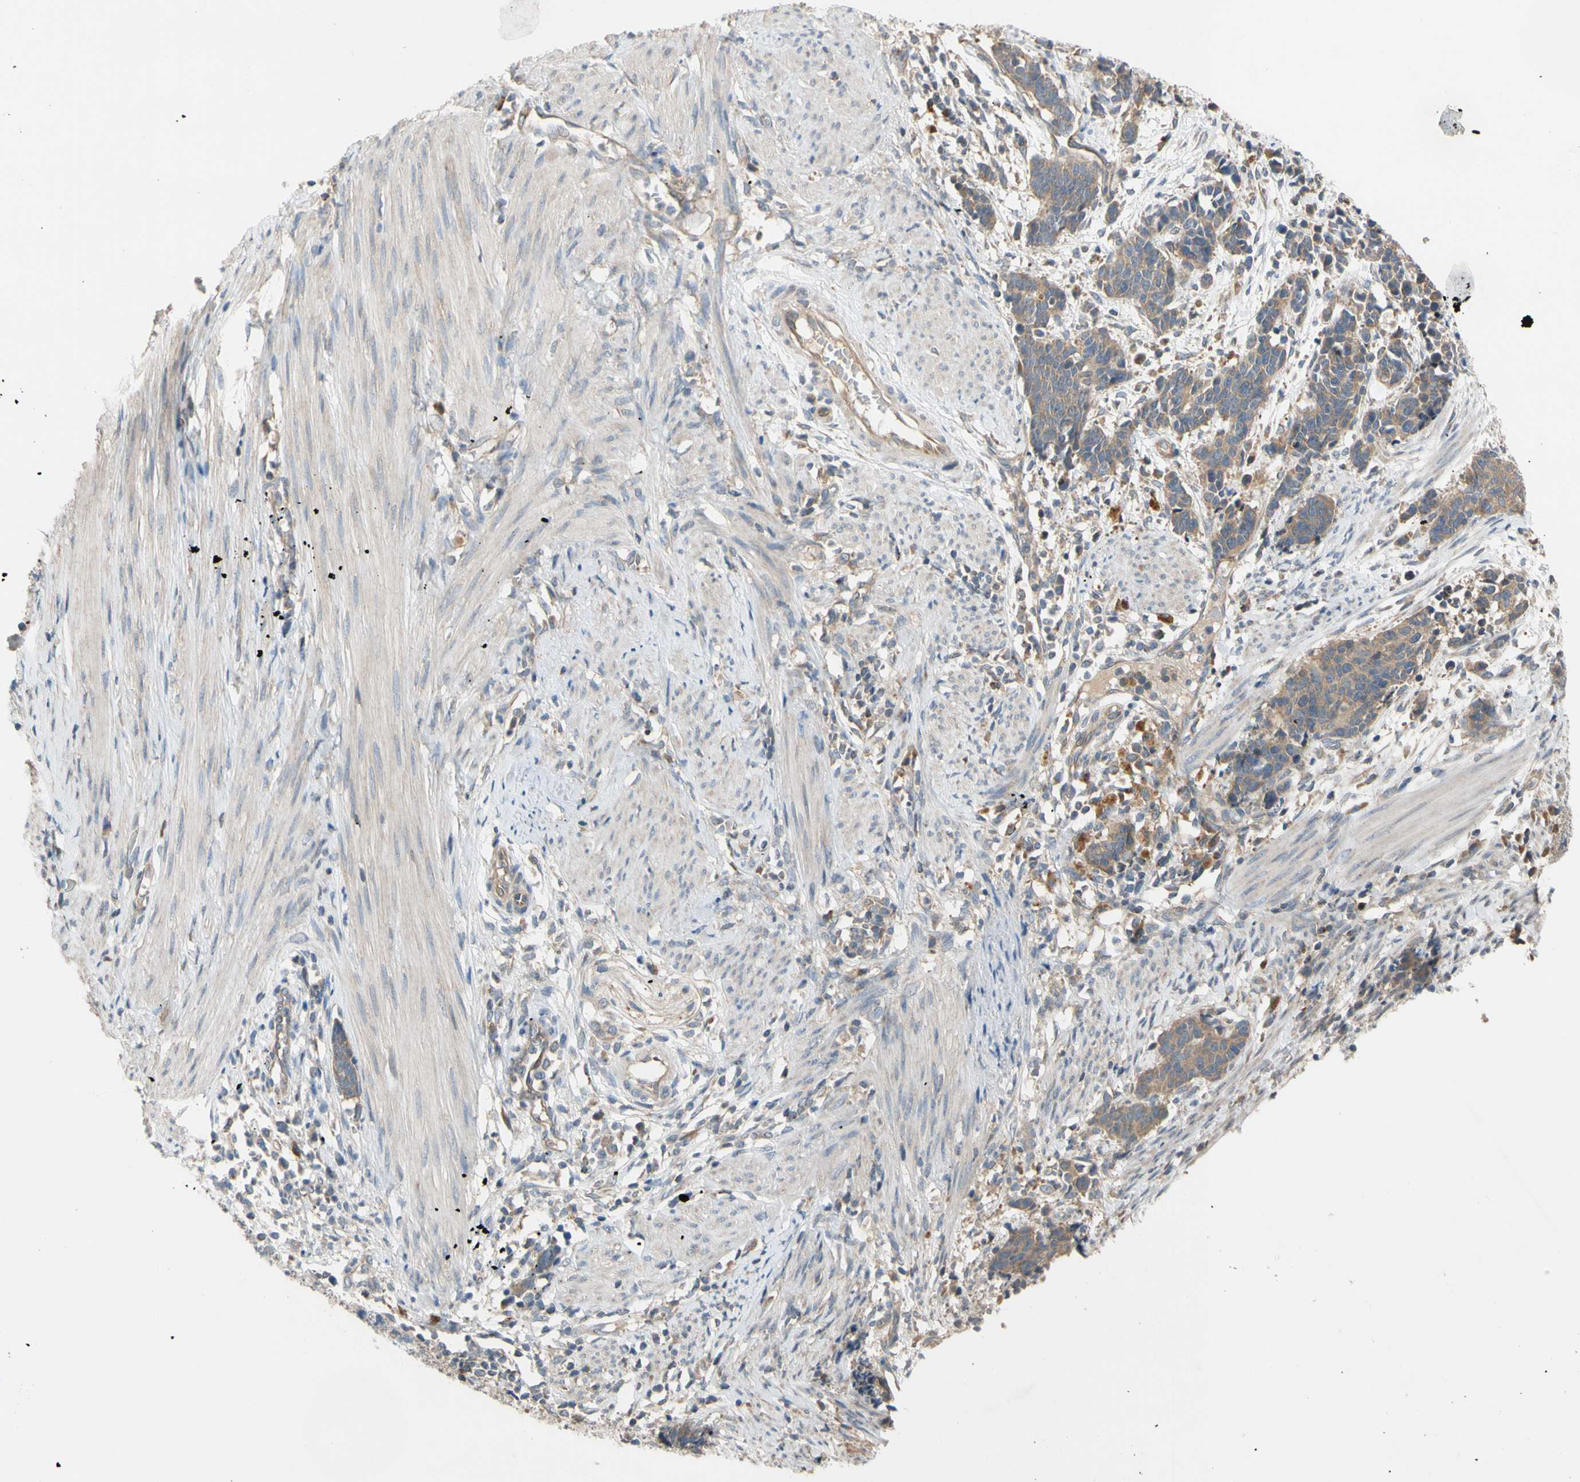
{"staining": {"intensity": "moderate", "quantity": ">75%", "location": "cytoplasmic/membranous"}, "tissue": "cervical cancer", "cell_type": "Tumor cells", "image_type": "cancer", "snomed": [{"axis": "morphology", "description": "Squamous cell carcinoma, NOS"}, {"axis": "topography", "description": "Cervix"}], "caption": "Immunohistochemical staining of human cervical cancer (squamous cell carcinoma) exhibits moderate cytoplasmic/membranous protein expression in about >75% of tumor cells. (brown staining indicates protein expression, while blue staining denotes nuclei).", "gene": "MBTPS2", "patient": {"sex": "female", "age": 35}}